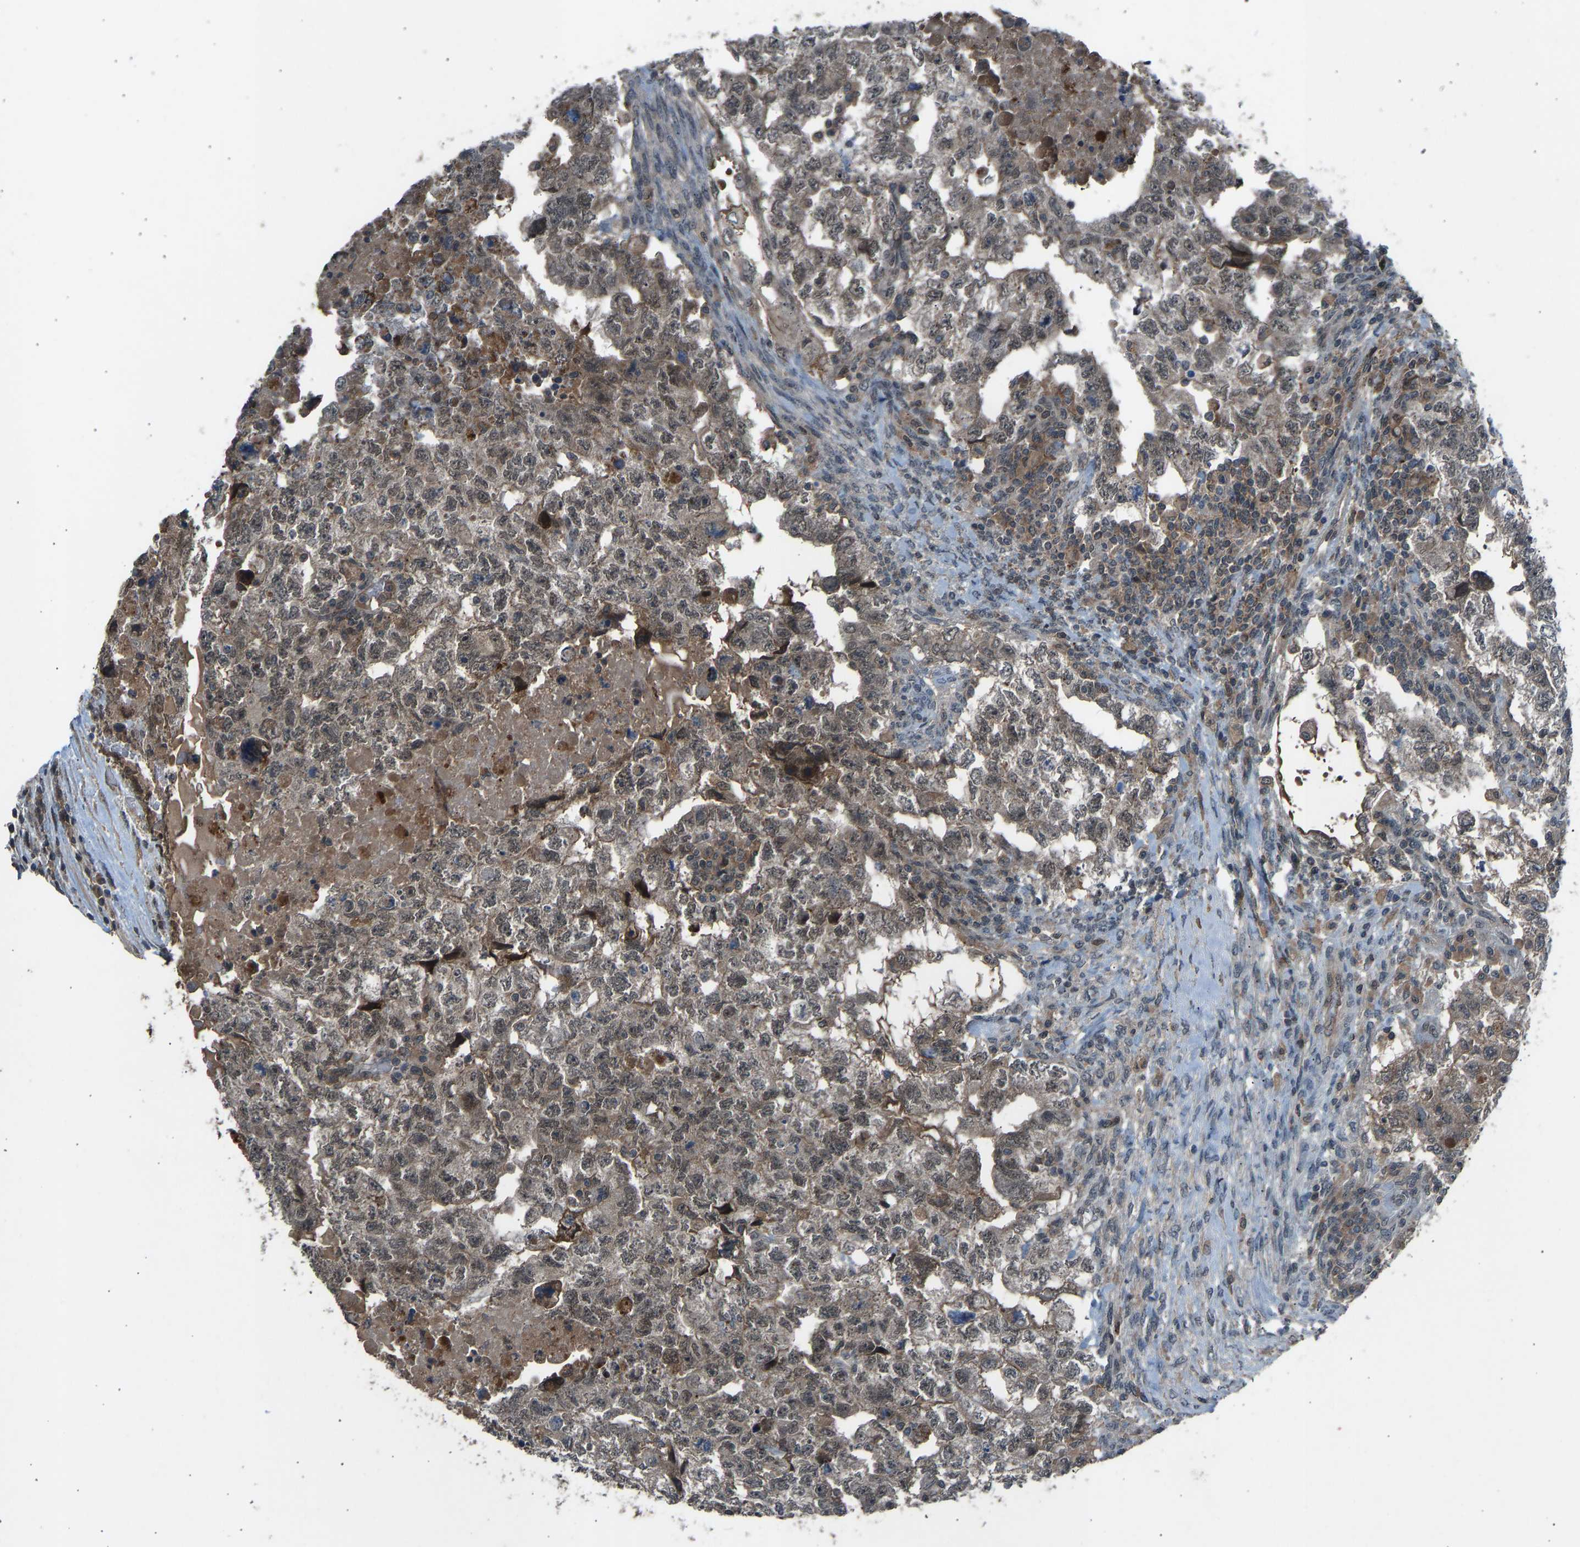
{"staining": {"intensity": "moderate", "quantity": ">75%", "location": "cytoplasmic/membranous,nuclear"}, "tissue": "testis cancer", "cell_type": "Tumor cells", "image_type": "cancer", "snomed": [{"axis": "morphology", "description": "Carcinoma, Embryonal, NOS"}, {"axis": "topography", "description": "Testis"}], "caption": "Immunohistochemistry staining of testis cancer (embryonal carcinoma), which demonstrates medium levels of moderate cytoplasmic/membranous and nuclear staining in approximately >75% of tumor cells indicating moderate cytoplasmic/membranous and nuclear protein expression. The staining was performed using DAB (3,3'-diaminobenzidine) (brown) for protein detection and nuclei were counterstained in hematoxylin (blue).", "gene": "SLC43A1", "patient": {"sex": "male", "age": 36}}